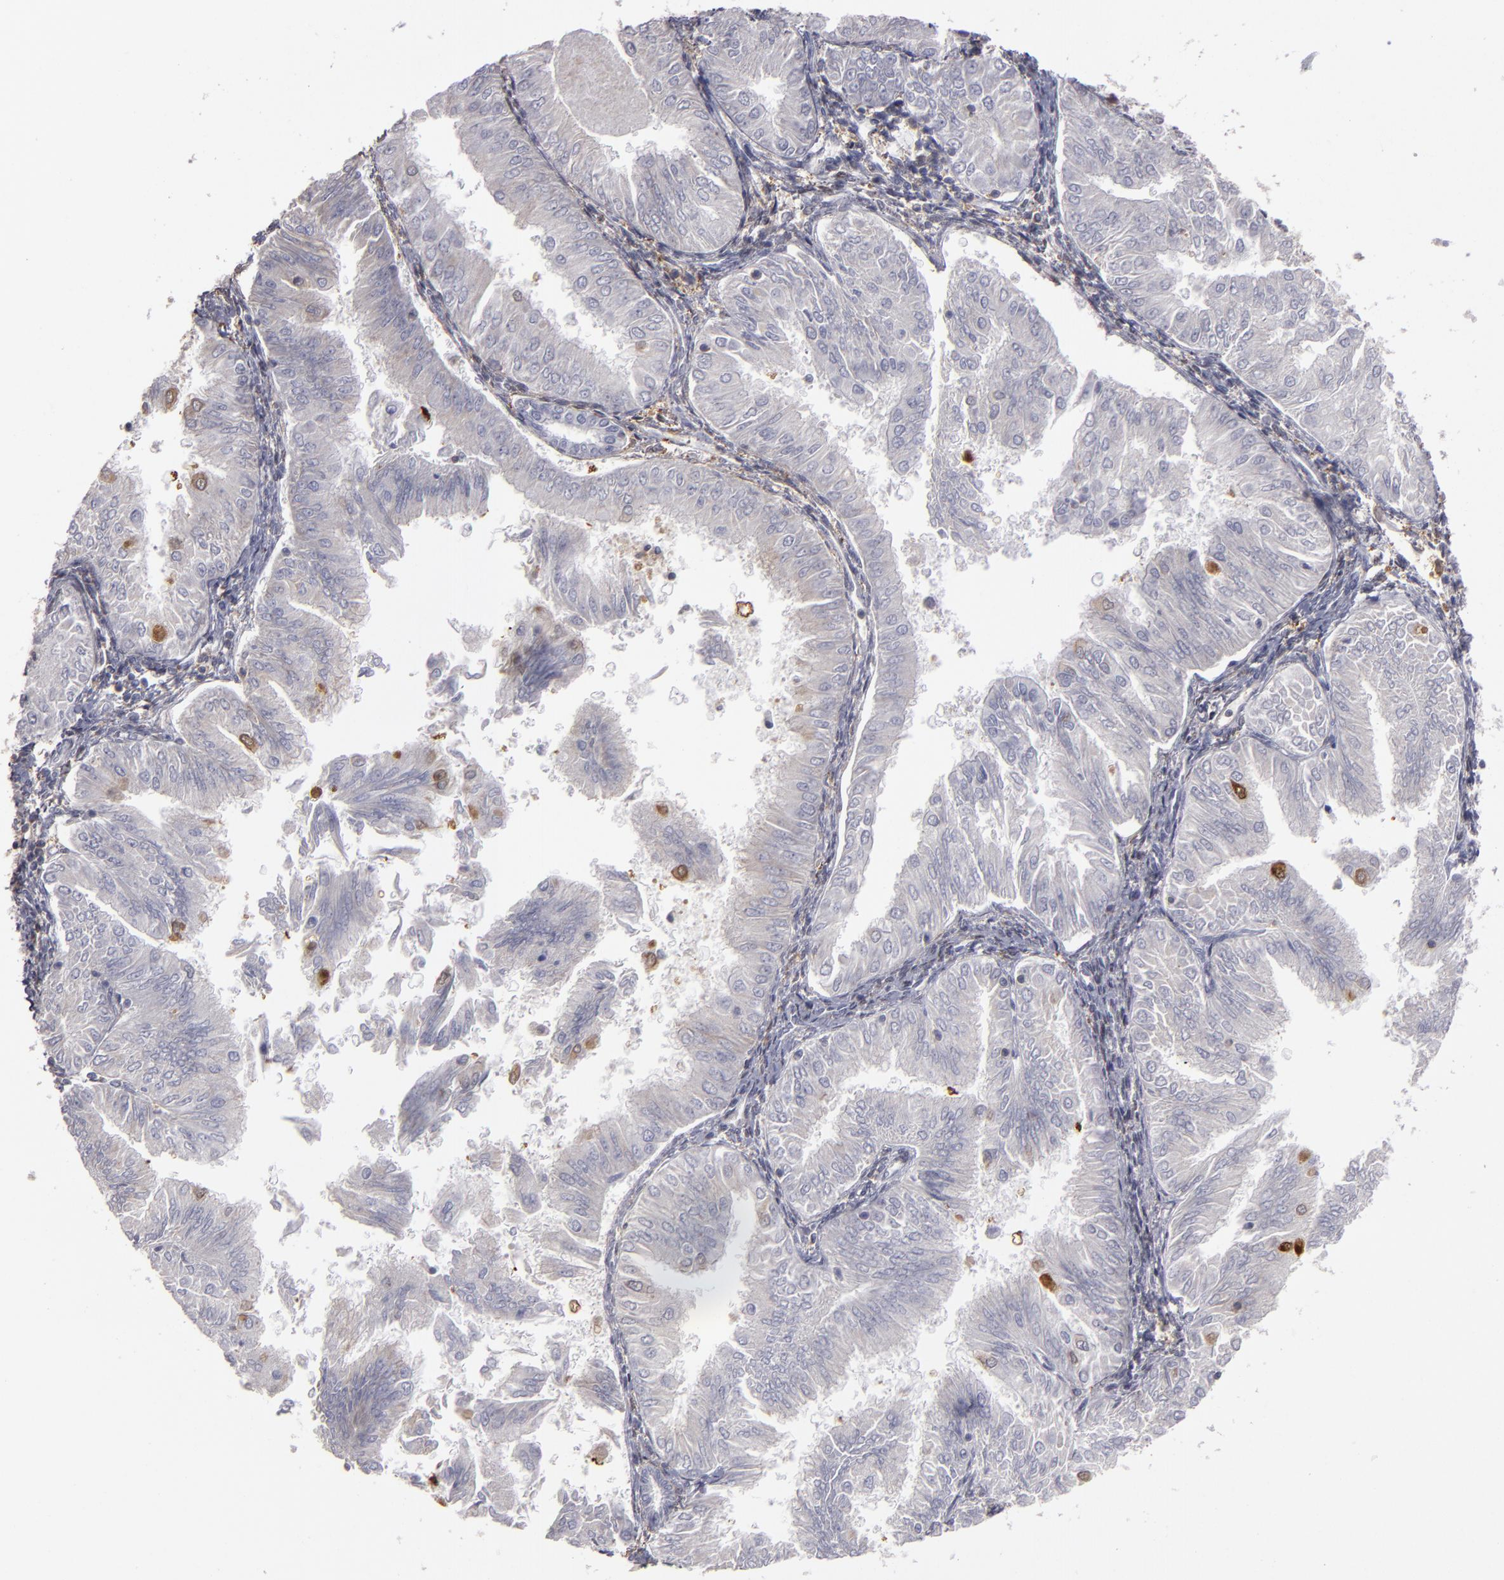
{"staining": {"intensity": "negative", "quantity": "none", "location": "none"}, "tissue": "endometrial cancer", "cell_type": "Tumor cells", "image_type": "cancer", "snomed": [{"axis": "morphology", "description": "Adenocarcinoma, NOS"}, {"axis": "topography", "description": "Endometrium"}], "caption": "There is no significant positivity in tumor cells of endometrial cancer.", "gene": "SEMA3G", "patient": {"sex": "female", "age": 53}}